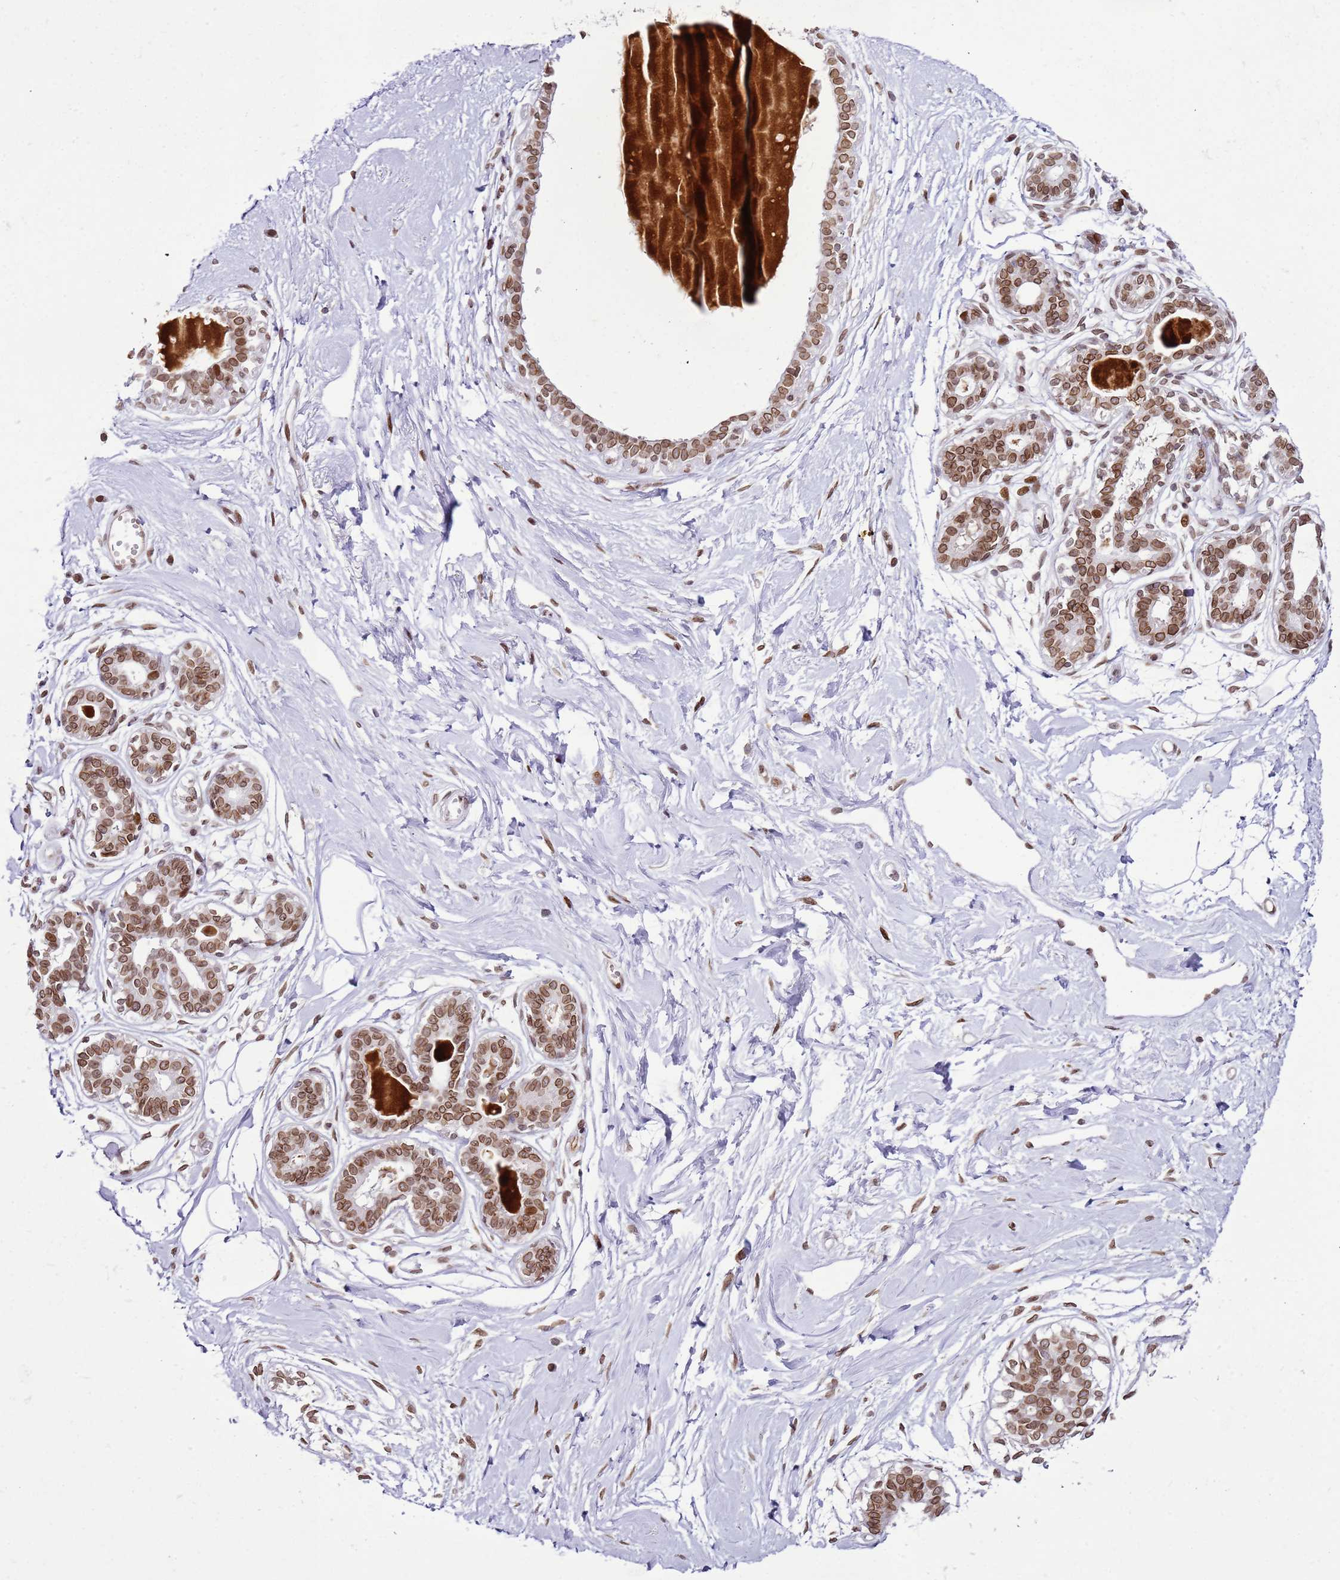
{"staining": {"intensity": "moderate", "quantity": ">75%", "location": "nuclear"}, "tissue": "breast", "cell_type": "Adipocytes", "image_type": "normal", "snomed": [{"axis": "morphology", "description": "Normal tissue, NOS"}, {"axis": "topography", "description": "Breast"}], "caption": "Breast stained with DAB immunohistochemistry shows medium levels of moderate nuclear staining in about >75% of adipocytes. (Stains: DAB in brown, nuclei in blue, Microscopy: brightfield microscopy at high magnification).", "gene": "POU6F1", "patient": {"sex": "female", "age": 45}}